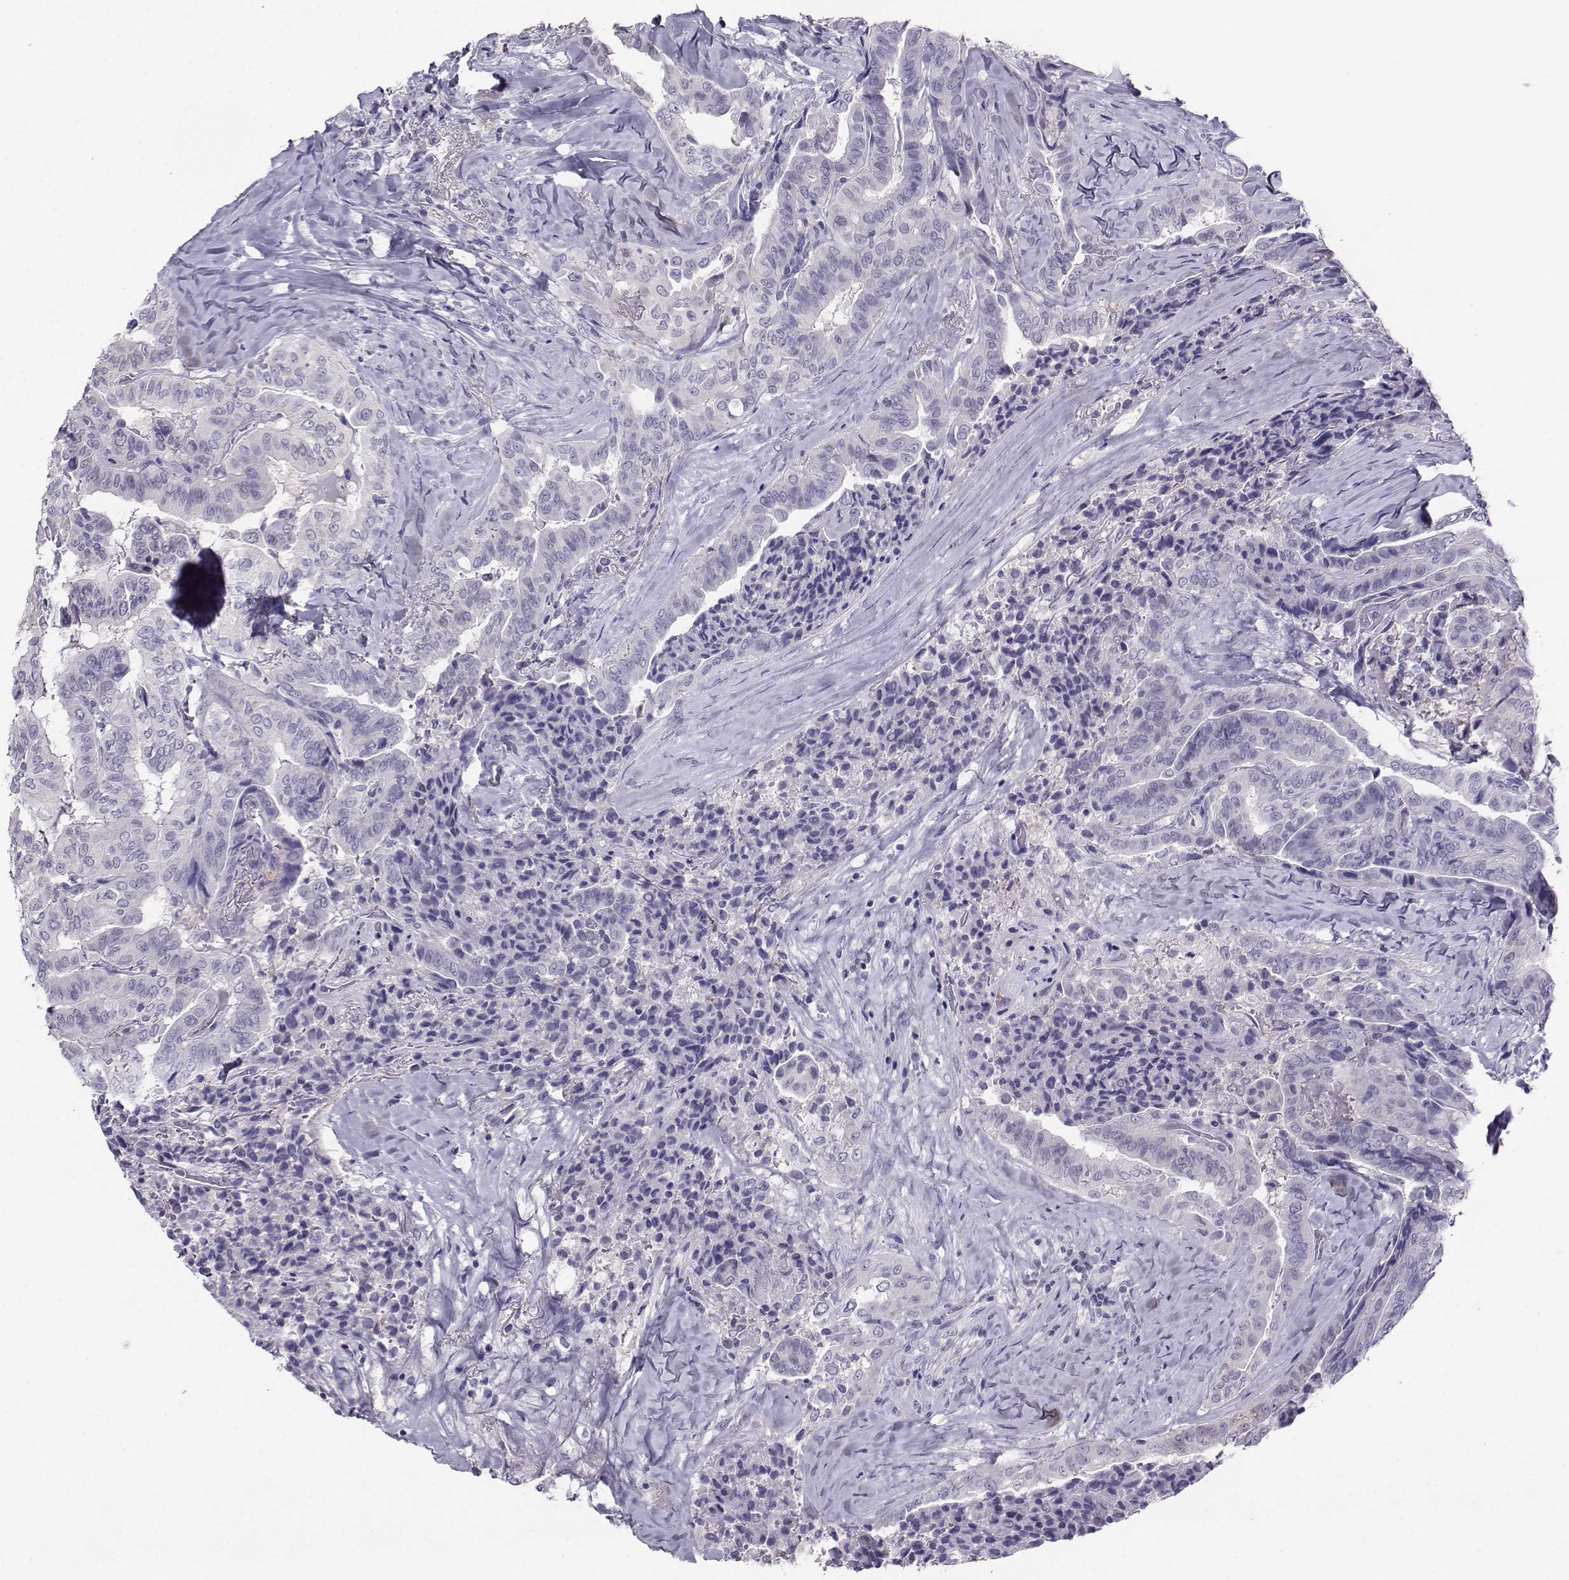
{"staining": {"intensity": "negative", "quantity": "none", "location": "none"}, "tissue": "thyroid cancer", "cell_type": "Tumor cells", "image_type": "cancer", "snomed": [{"axis": "morphology", "description": "Papillary adenocarcinoma, NOS"}, {"axis": "topography", "description": "Thyroid gland"}], "caption": "Human thyroid cancer stained for a protein using immunohistochemistry displays no expression in tumor cells.", "gene": "PGK1", "patient": {"sex": "female", "age": 68}}